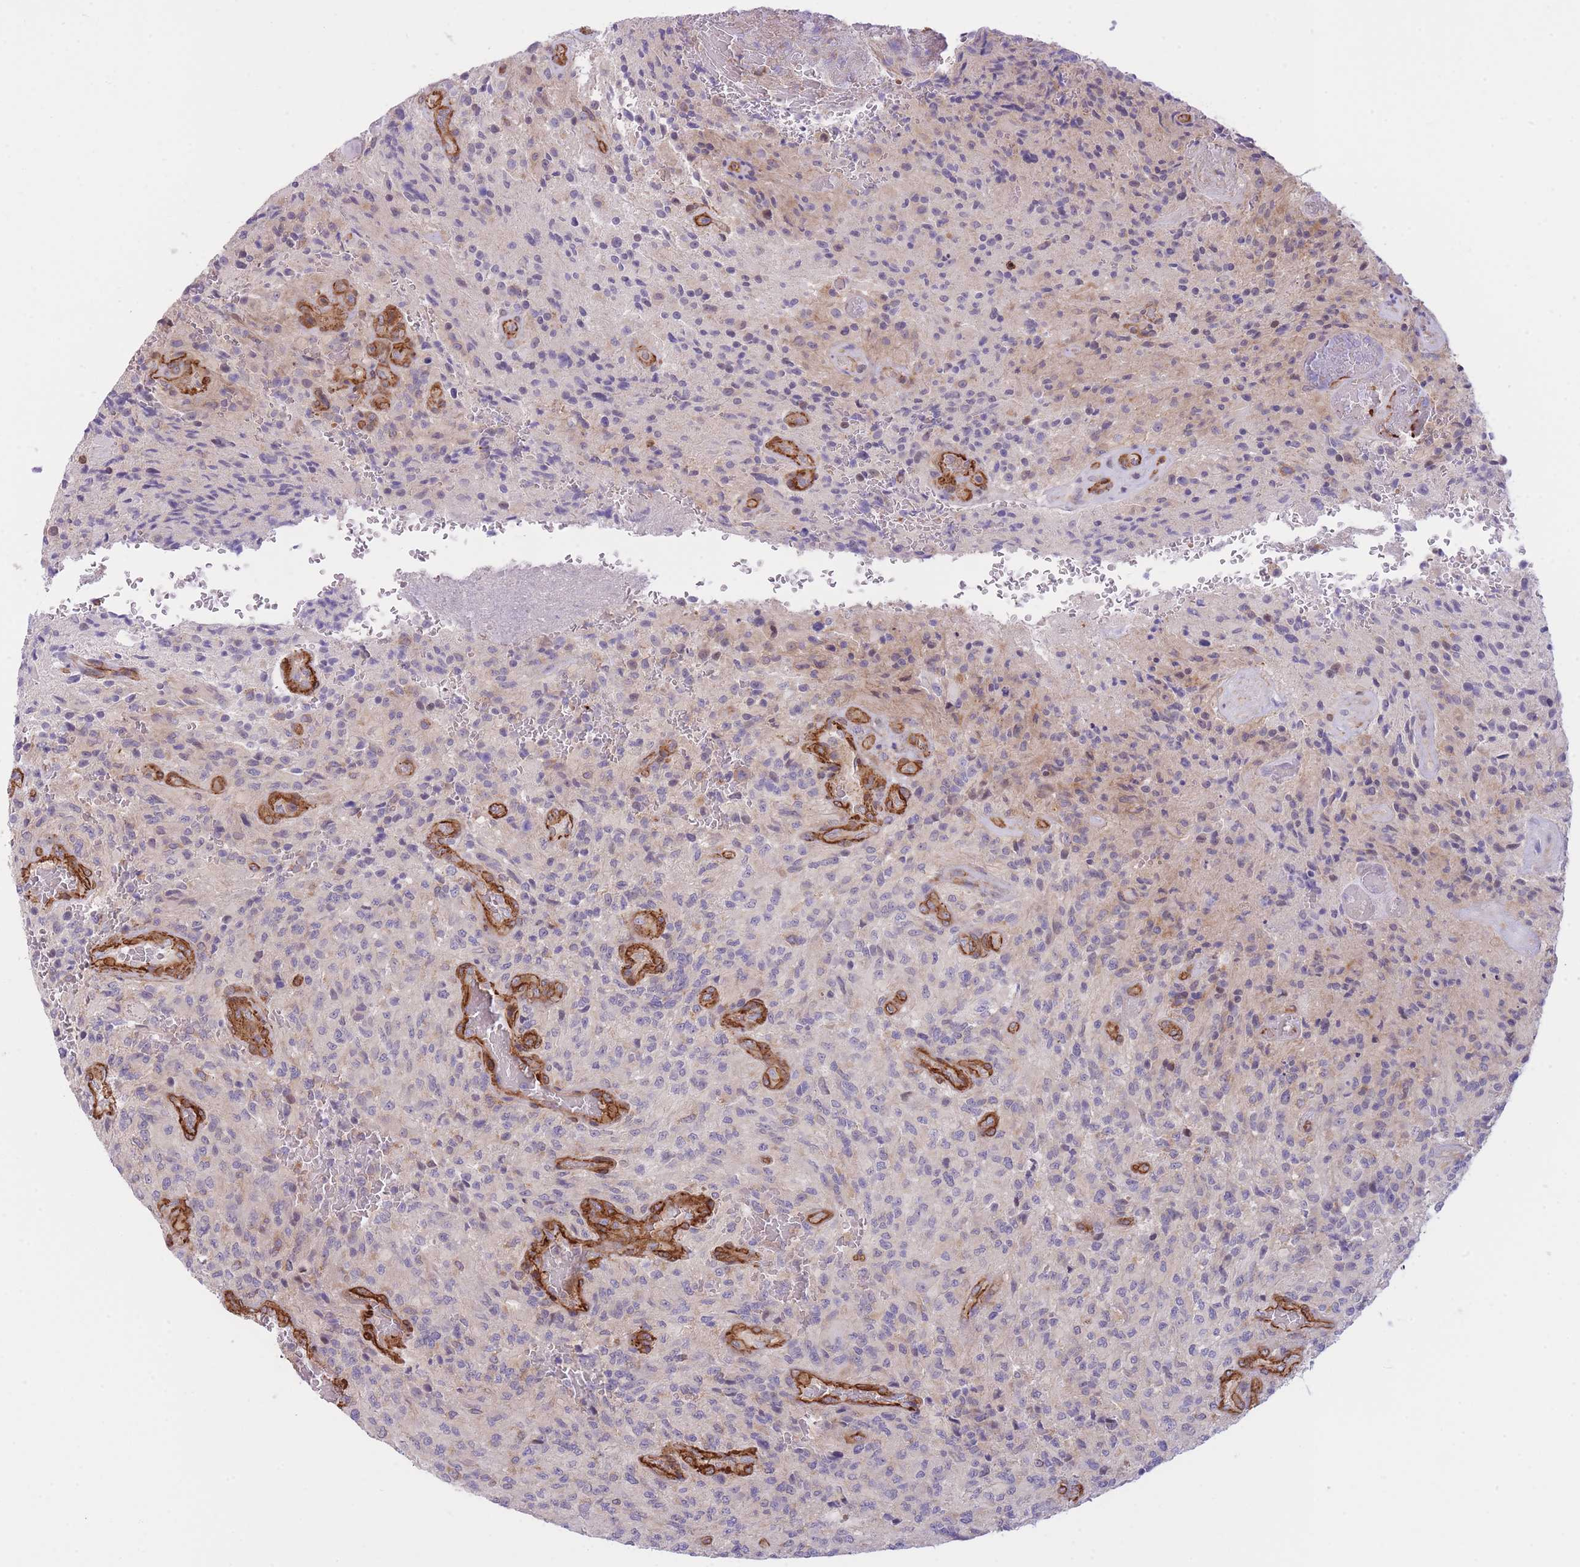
{"staining": {"intensity": "weak", "quantity": "<25%", "location": "cytoplasmic/membranous"}, "tissue": "glioma", "cell_type": "Tumor cells", "image_type": "cancer", "snomed": [{"axis": "morphology", "description": "Normal tissue, NOS"}, {"axis": "morphology", "description": "Glioma, malignant, High grade"}, {"axis": "topography", "description": "Cerebral cortex"}], "caption": "The micrograph displays no significant expression in tumor cells of malignant glioma (high-grade).", "gene": "CDC25B", "patient": {"sex": "male", "age": 56}}